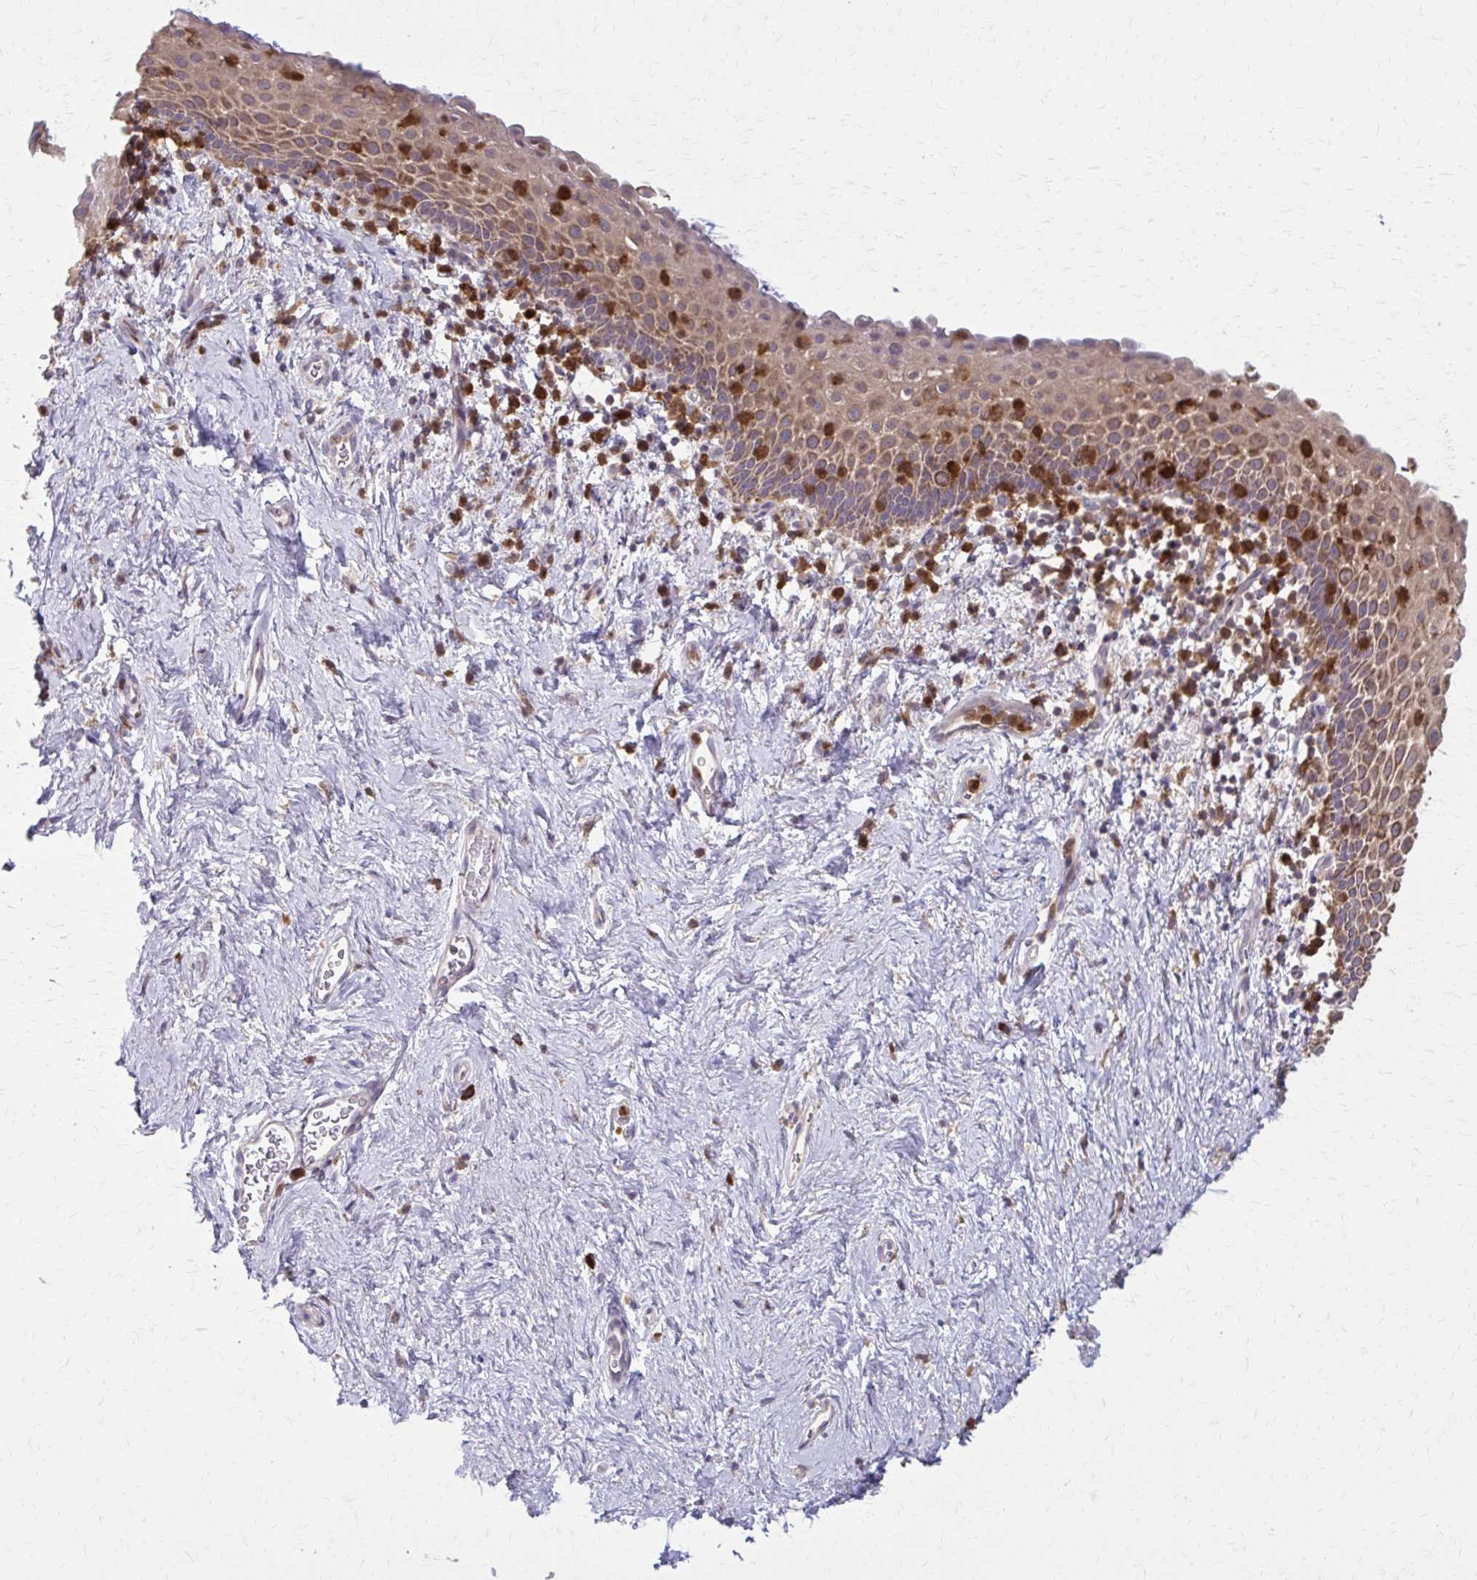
{"staining": {"intensity": "moderate", "quantity": "25%-75%", "location": "cytoplasmic/membranous"}, "tissue": "vagina", "cell_type": "Squamous epithelial cells", "image_type": "normal", "snomed": [{"axis": "morphology", "description": "Normal tissue, NOS"}, {"axis": "topography", "description": "Vagina"}], "caption": "Immunohistochemistry (IHC) micrograph of unremarkable vagina stained for a protein (brown), which displays medium levels of moderate cytoplasmic/membranous expression in about 25%-75% of squamous epithelial cells.", "gene": "NRBF2", "patient": {"sex": "female", "age": 61}}